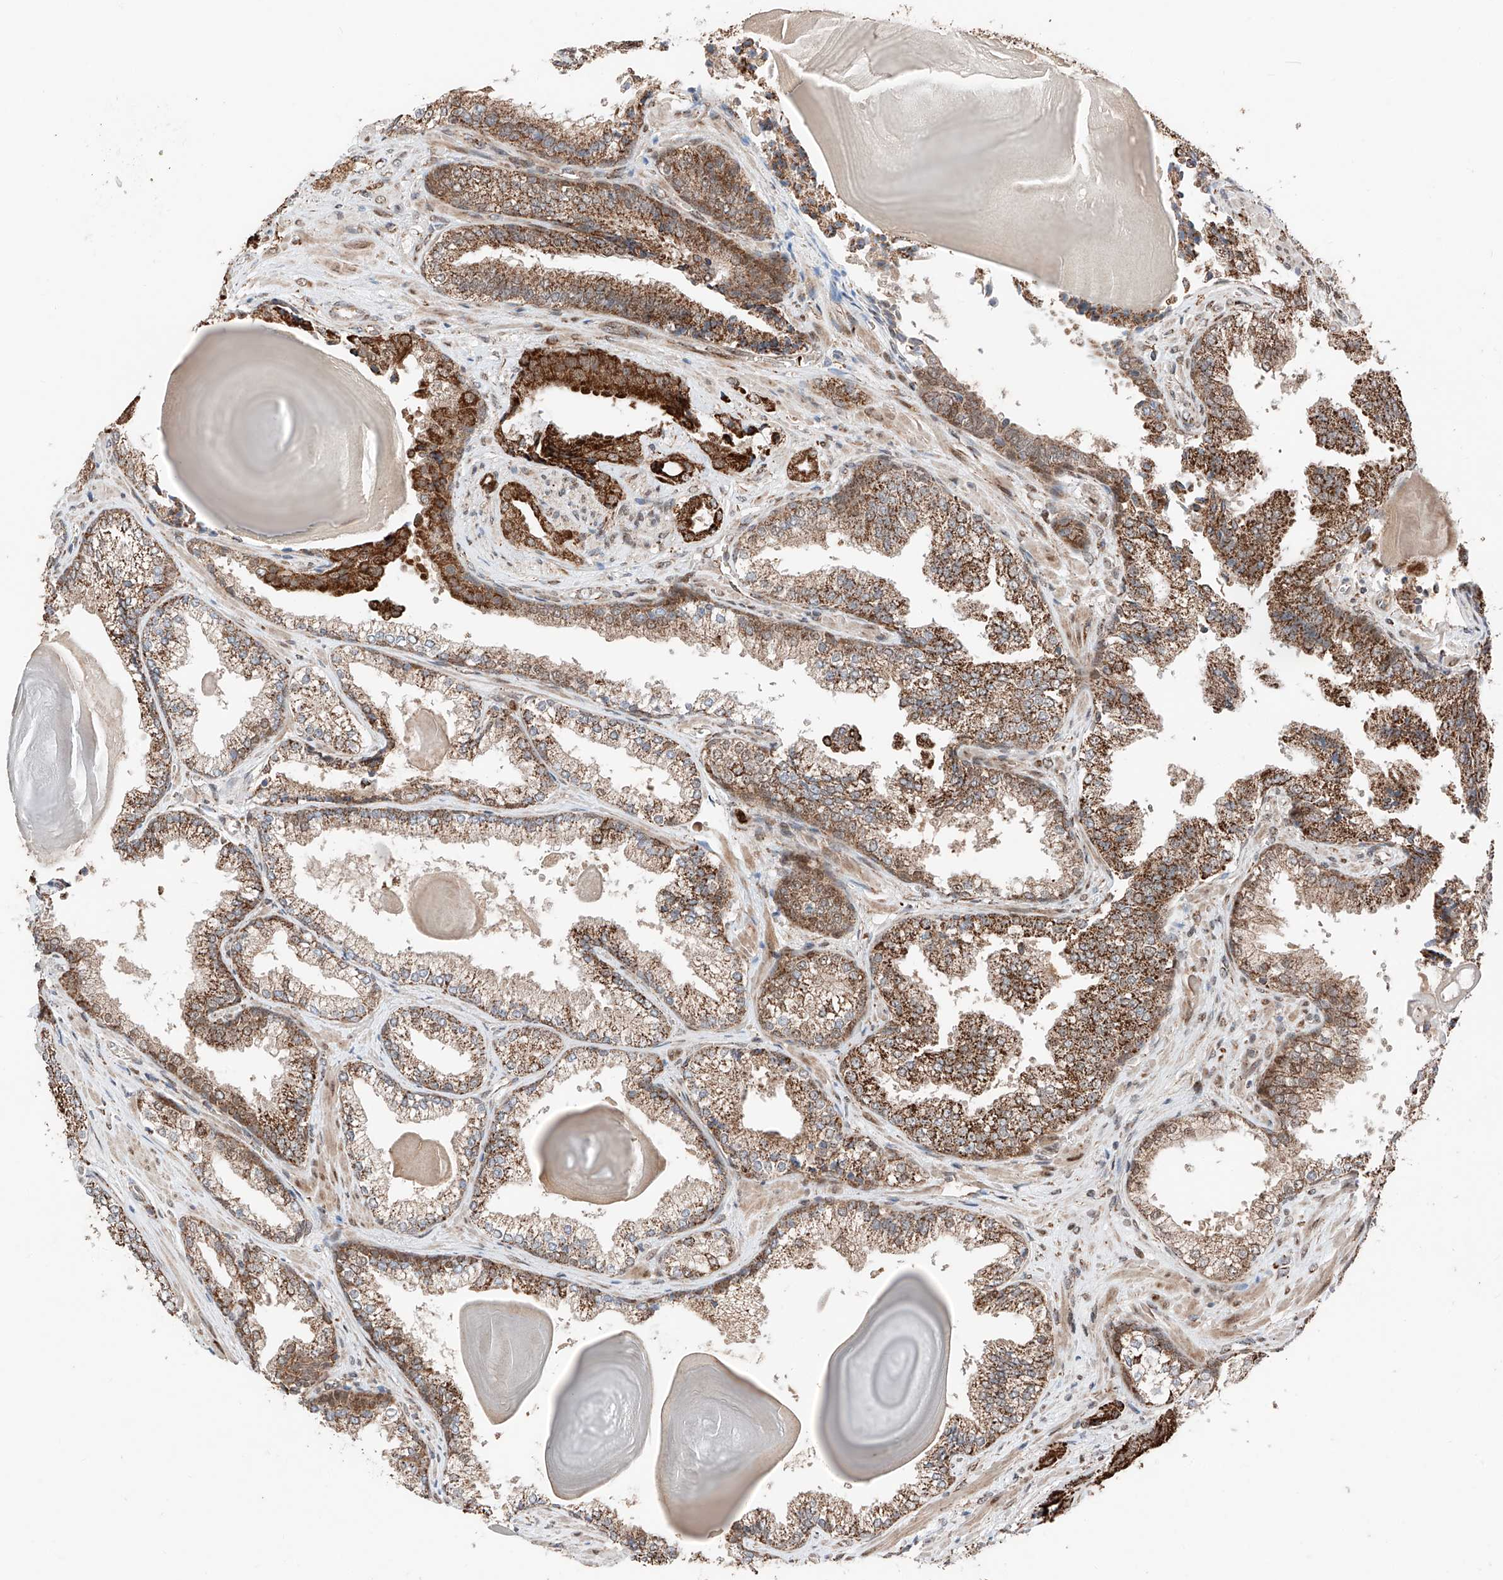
{"staining": {"intensity": "strong", "quantity": ">75%", "location": "cytoplasmic/membranous"}, "tissue": "prostate cancer", "cell_type": "Tumor cells", "image_type": "cancer", "snomed": [{"axis": "morphology", "description": "Adenocarcinoma, High grade"}, {"axis": "topography", "description": "Prostate"}], "caption": "IHC micrograph of human prostate high-grade adenocarcinoma stained for a protein (brown), which reveals high levels of strong cytoplasmic/membranous expression in approximately >75% of tumor cells.", "gene": "ZSCAN29", "patient": {"sex": "male", "age": 73}}